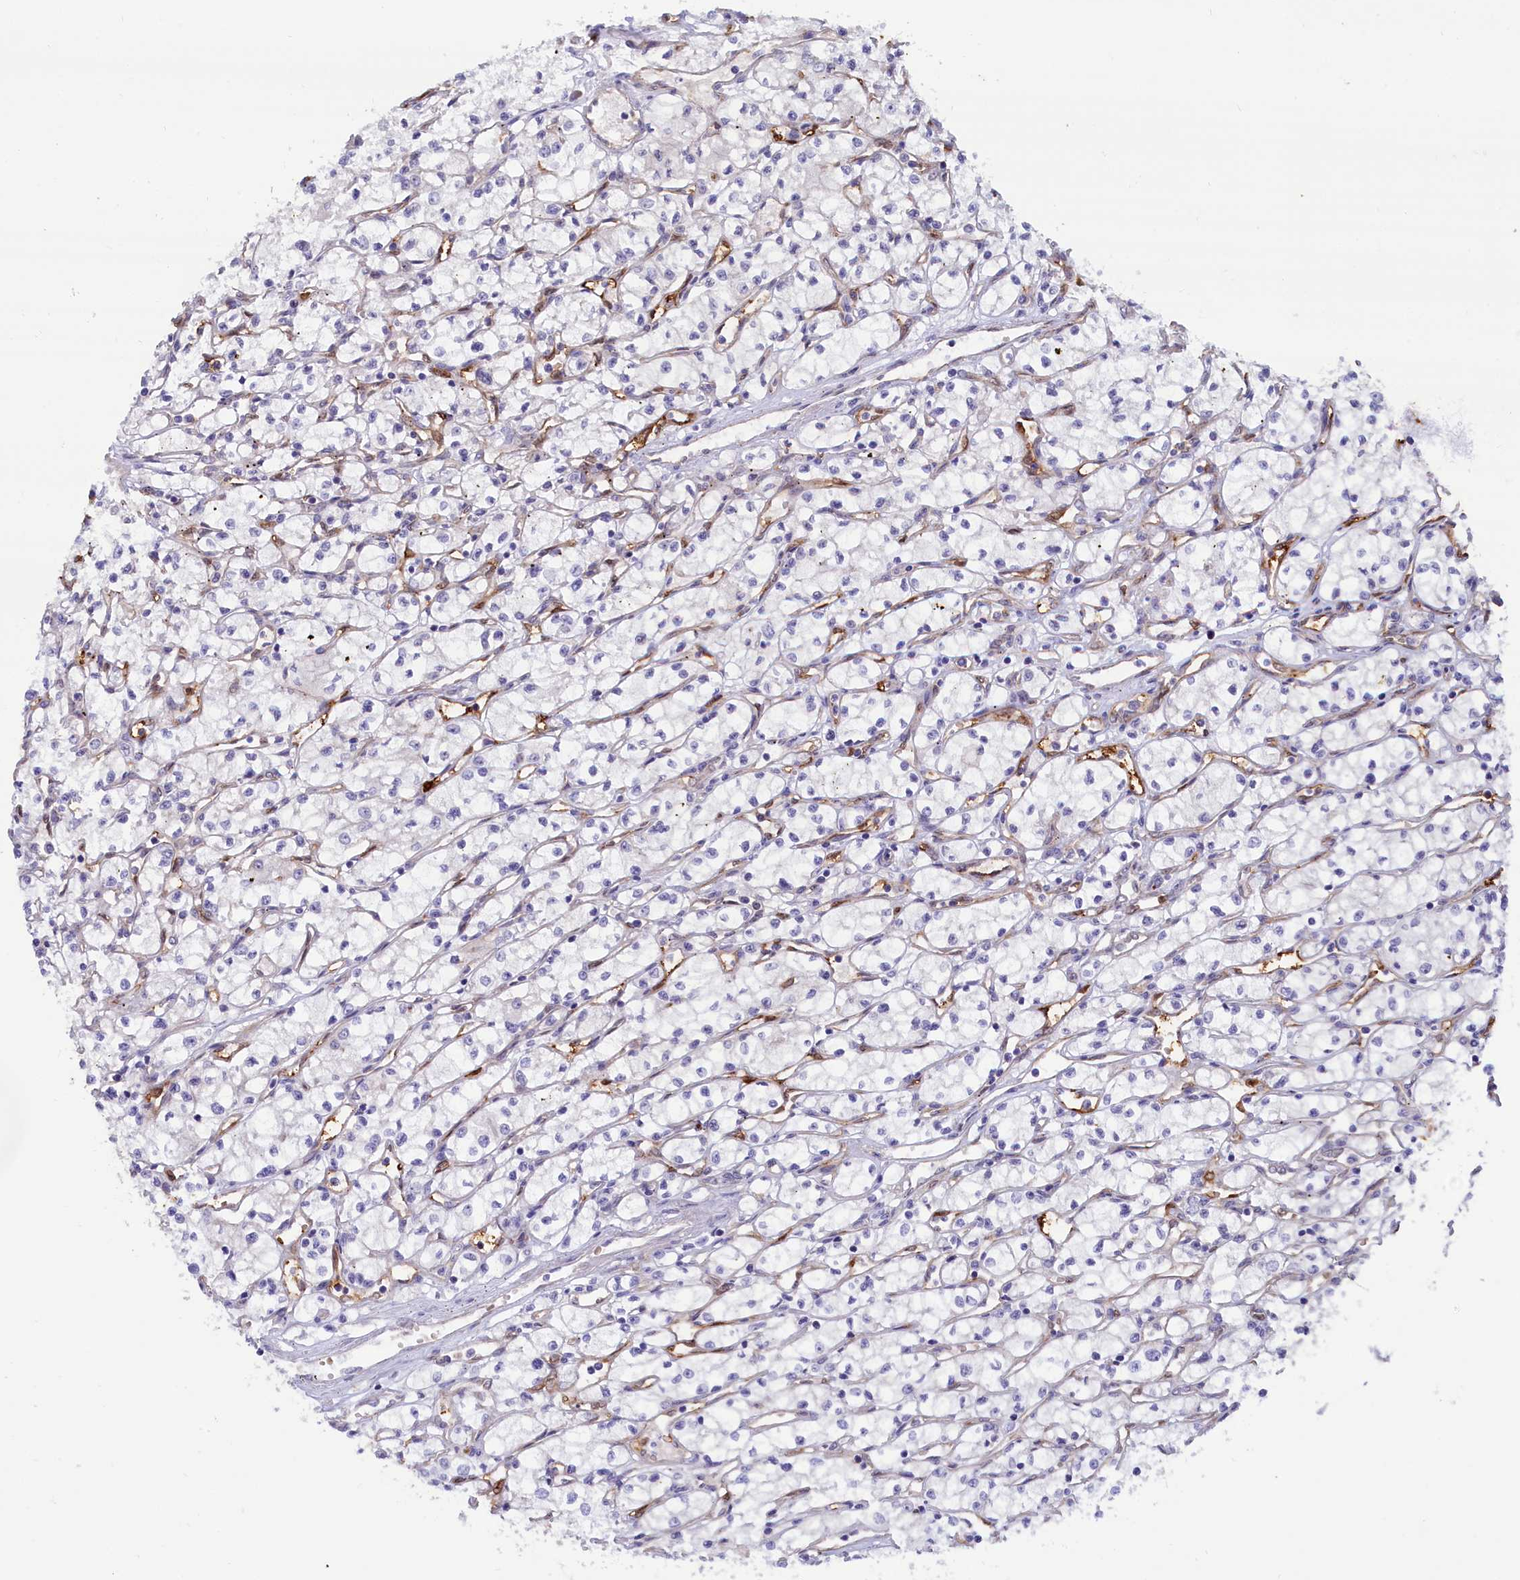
{"staining": {"intensity": "negative", "quantity": "none", "location": "none"}, "tissue": "renal cancer", "cell_type": "Tumor cells", "image_type": "cancer", "snomed": [{"axis": "morphology", "description": "Adenocarcinoma, NOS"}, {"axis": "topography", "description": "Kidney"}], "caption": "The micrograph displays no significant positivity in tumor cells of renal cancer (adenocarcinoma). (DAB (3,3'-diaminobenzidine) immunohistochemistry (IHC) visualized using brightfield microscopy, high magnification).", "gene": "ABCC12", "patient": {"sex": "male", "age": 59}}